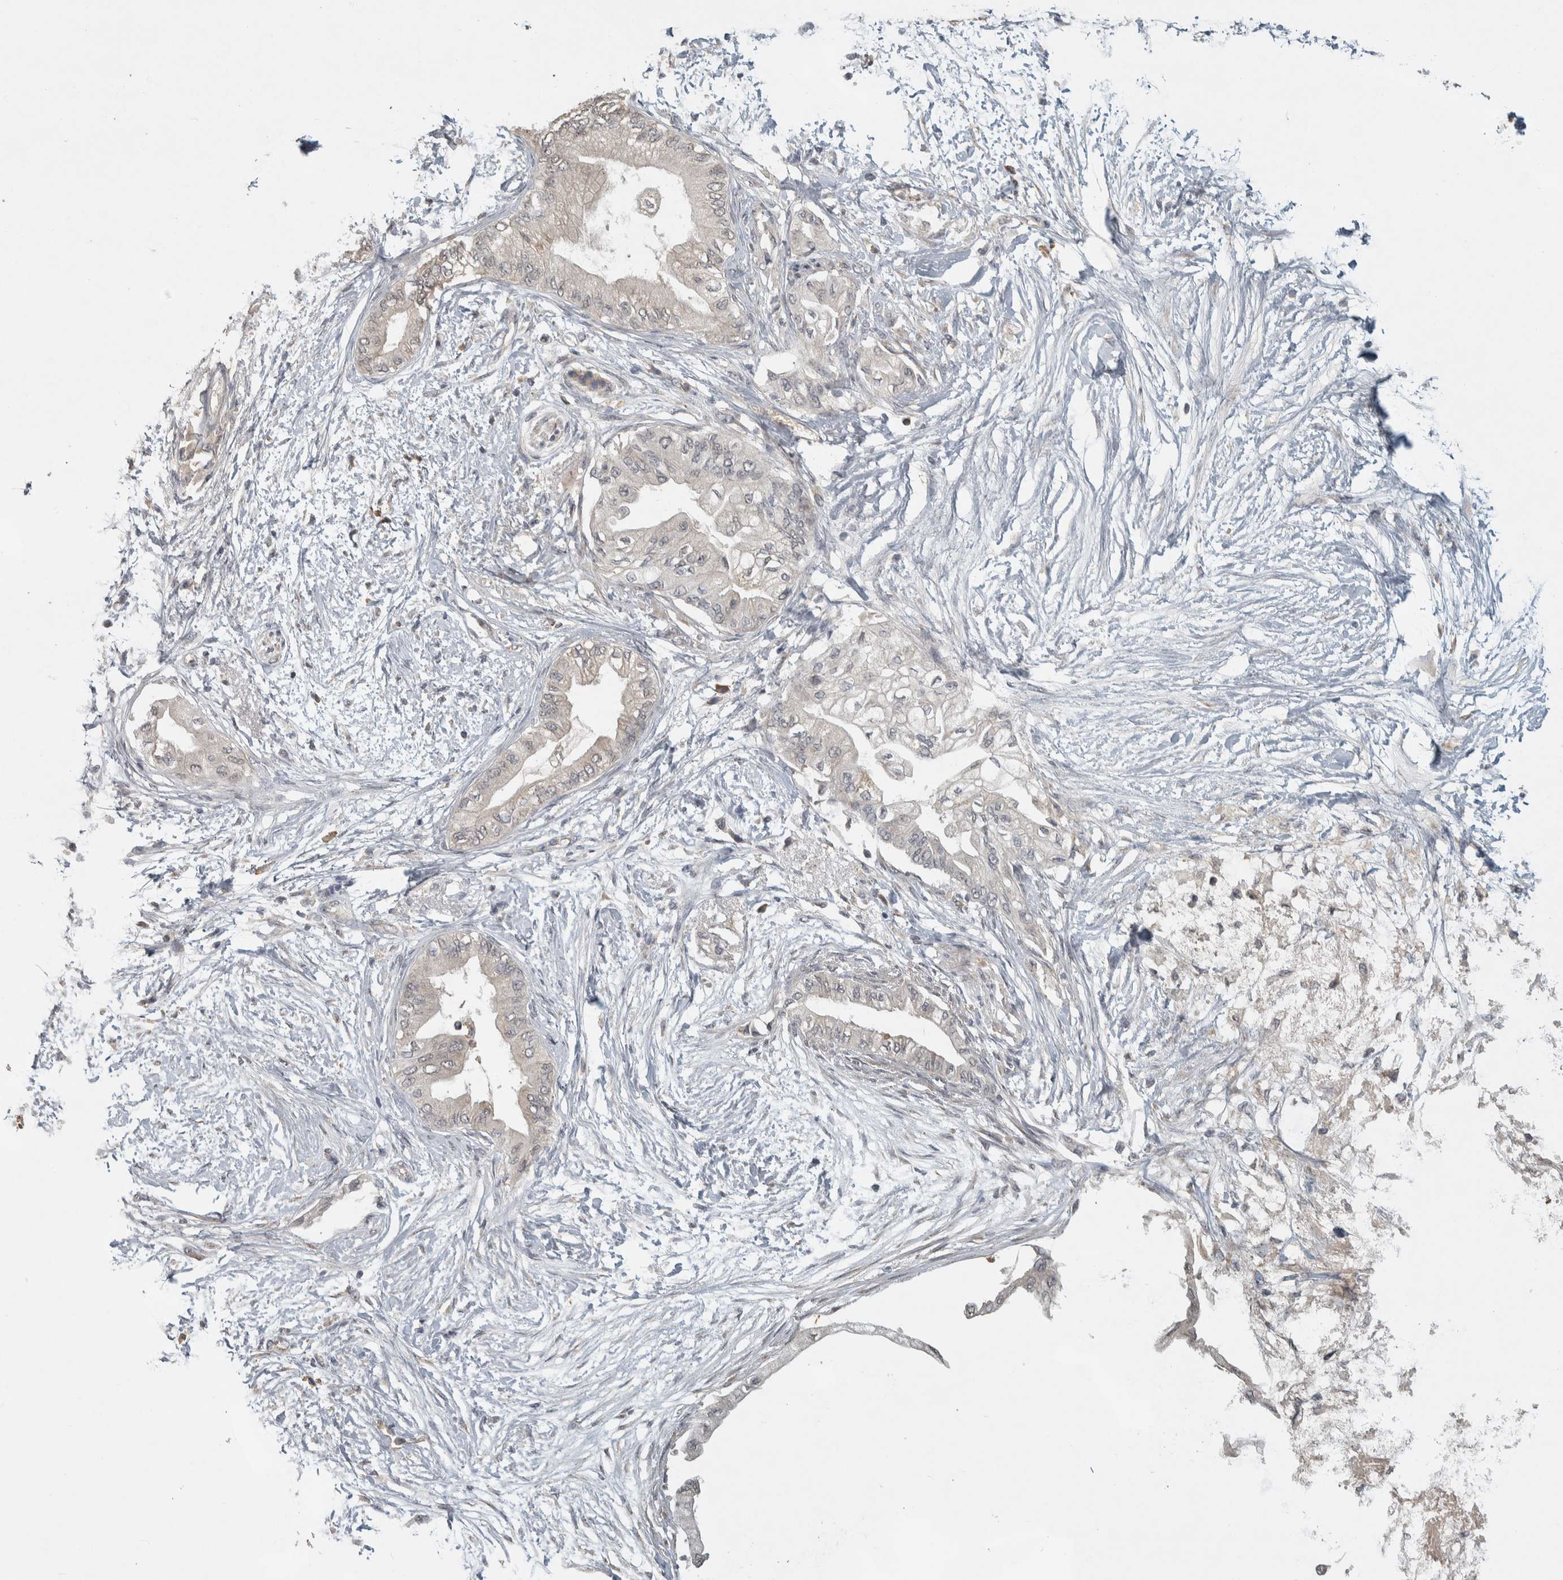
{"staining": {"intensity": "negative", "quantity": "none", "location": "none"}, "tissue": "pancreatic cancer", "cell_type": "Tumor cells", "image_type": "cancer", "snomed": [{"axis": "morphology", "description": "Normal tissue, NOS"}, {"axis": "morphology", "description": "Adenocarcinoma, NOS"}, {"axis": "topography", "description": "Pancreas"}, {"axis": "topography", "description": "Duodenum"}], "caption": "High power microscopy micrograph of an IHC histopathology image of pancreatic cancer, revealing no significant positivity in tumor cells.", "gene": "EIF3H", "patient": {"sex": "female", "age": 60}}